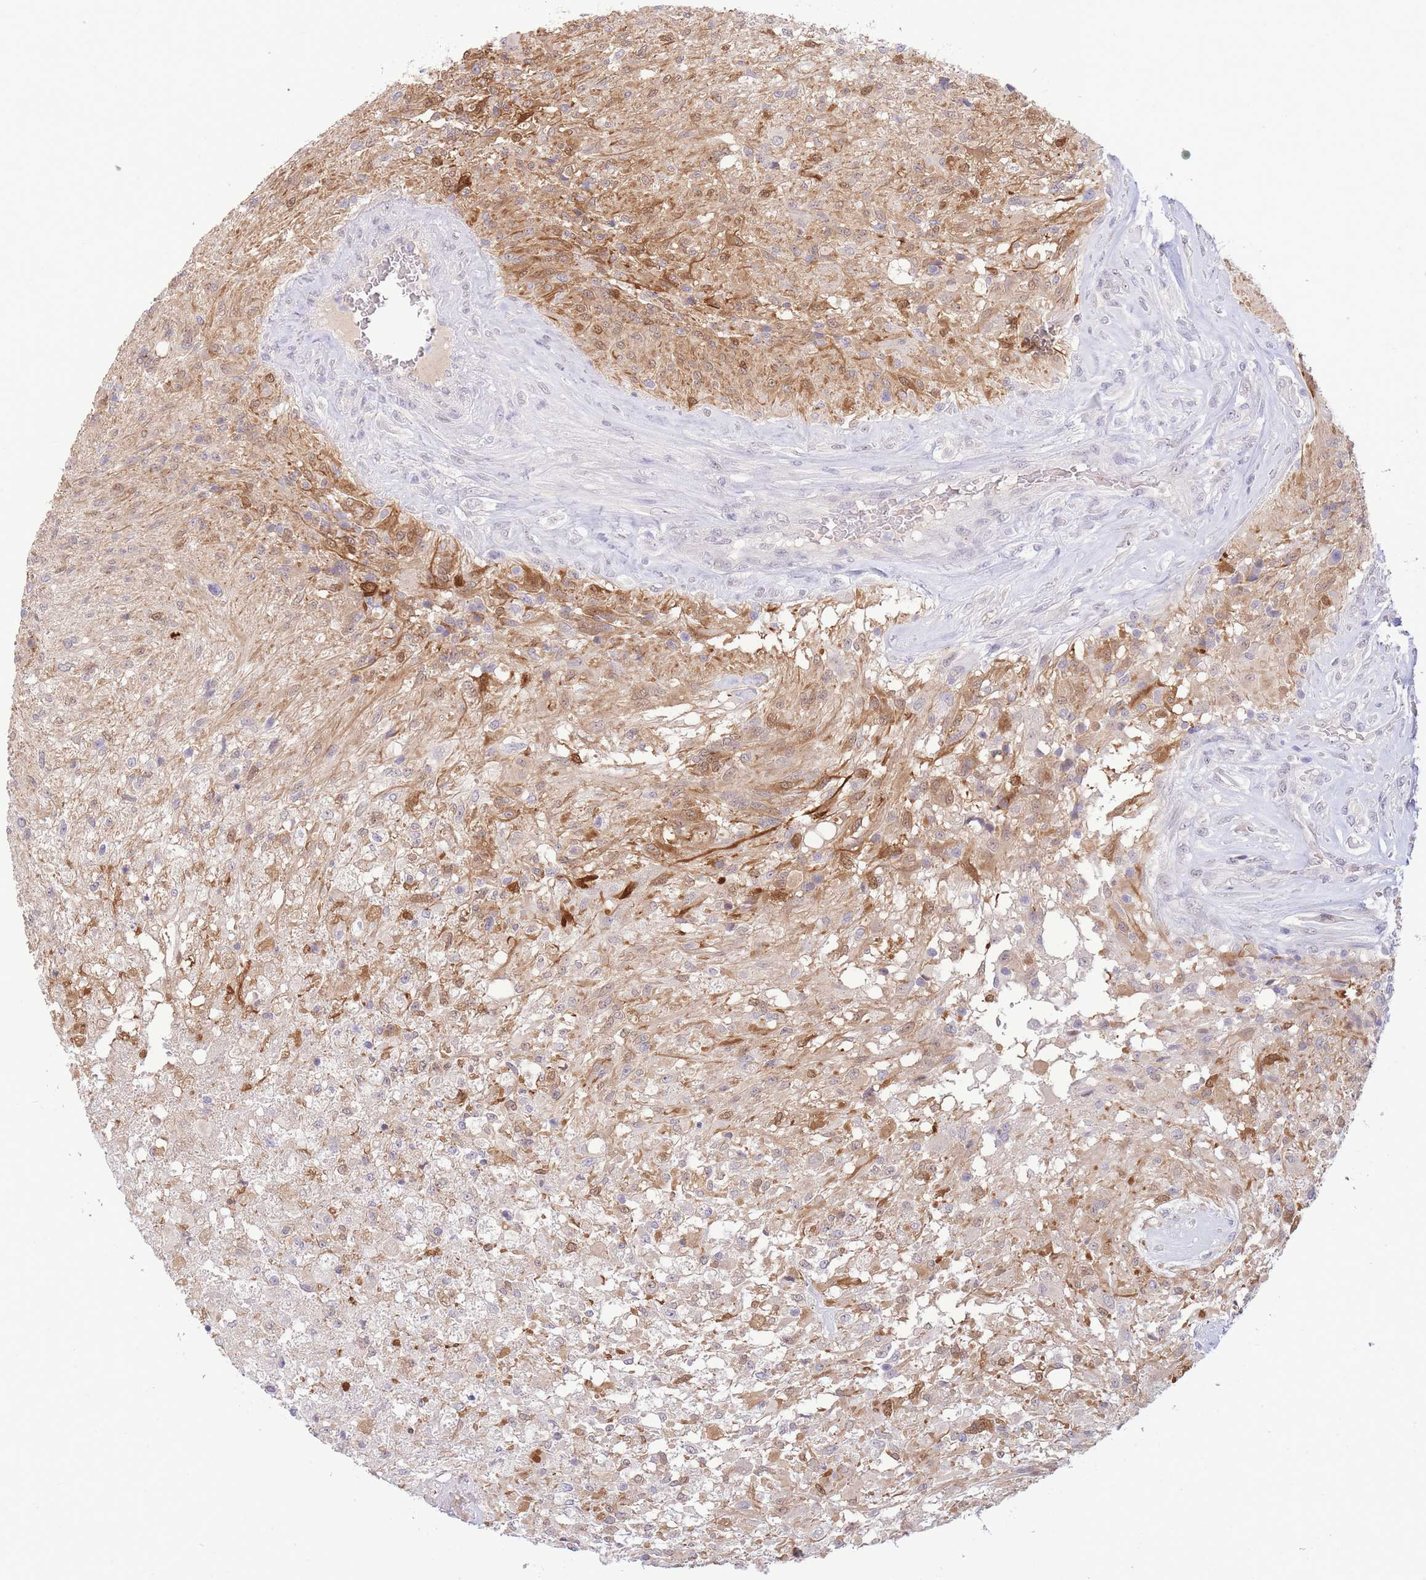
{"staining": {"intensity": "moderate", "quantity": "<25%", "location": "cytoplasmic/membranous,nuclear"}, "tissue": "glioma", "cell_type": "Tumor cells", "image_type": "cancer", "snomed": [{"axis": "morphology", "description": "Glioma, malignant, High grade"}, {"axis": "topography", "description": "Brain"}], "caption": "Immunohistochemistry (IHC) of high-grade glioma (malignant) demonstrates low levels of moderate cytoplasmic/membranous and nuclear positivity in about <25% of tumor cells. The protein is stained brown, and the nuclei are stained in blue (DAB (3,3'-diaminobenzidine) IHC with brightfield microscopy, high magnification).", "gene": "FBXO46", "patient": {"sex": "male", "age": 56}}